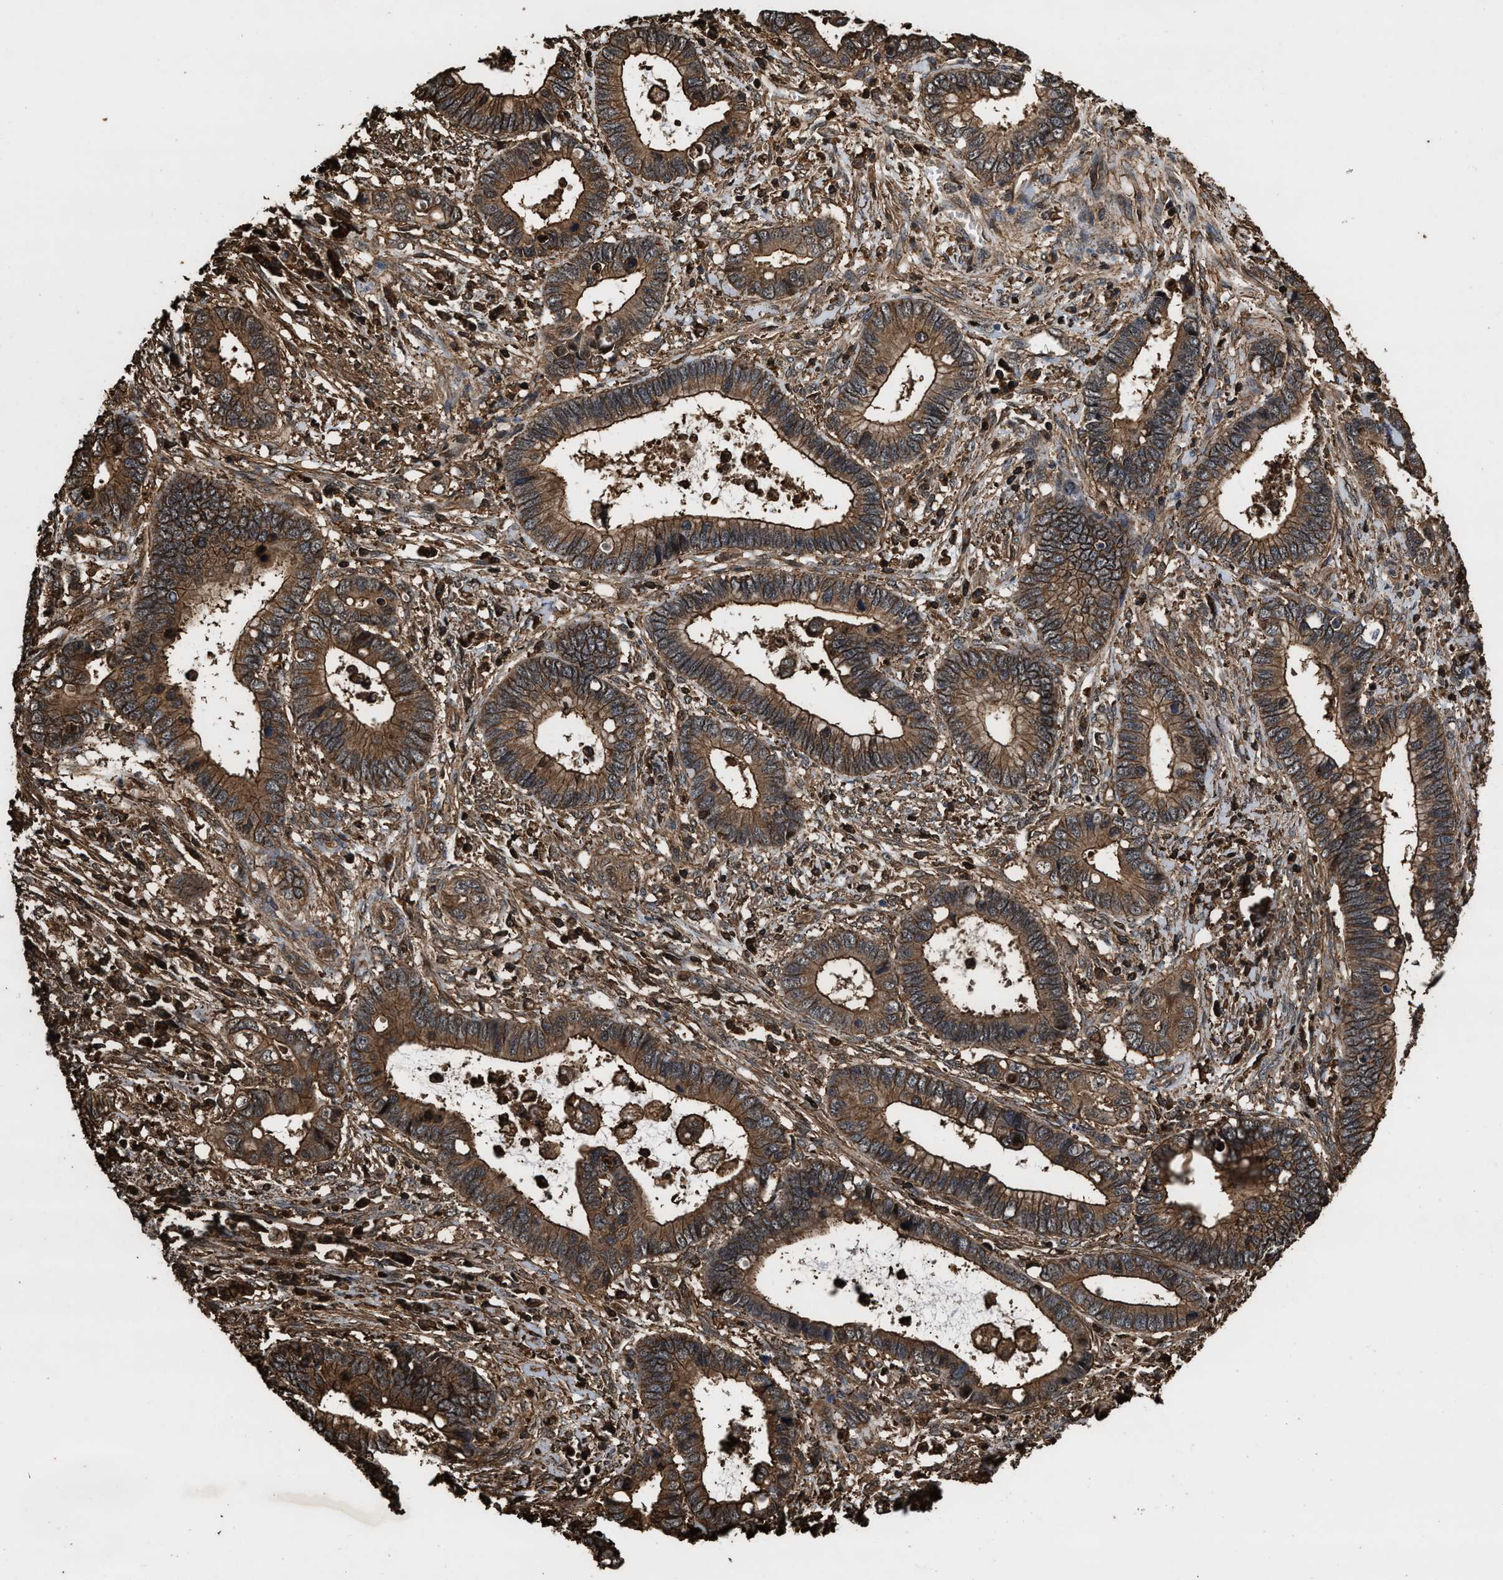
{"staining": {"intensity": "moderate", "quantity": ">75%", "location": "cytoplasmic/membranous"}, "tissue": "cervical cancer", "cell_type": "Tumor cells", "image_type": "cancer", "snomed": [{"axis": "morphology", "description": "Adenocarcinoma, NOS"}, {"axis": "topography", "description": "Cervix"}], "caption": "This is an image of immunohistochemistry staining of cervical cancer, which shows moderate staining in the cytoplasmic/membranous of tumor cells.", "gene": "KBTBD2", "patient": {"sex": "female", "age": 44}}